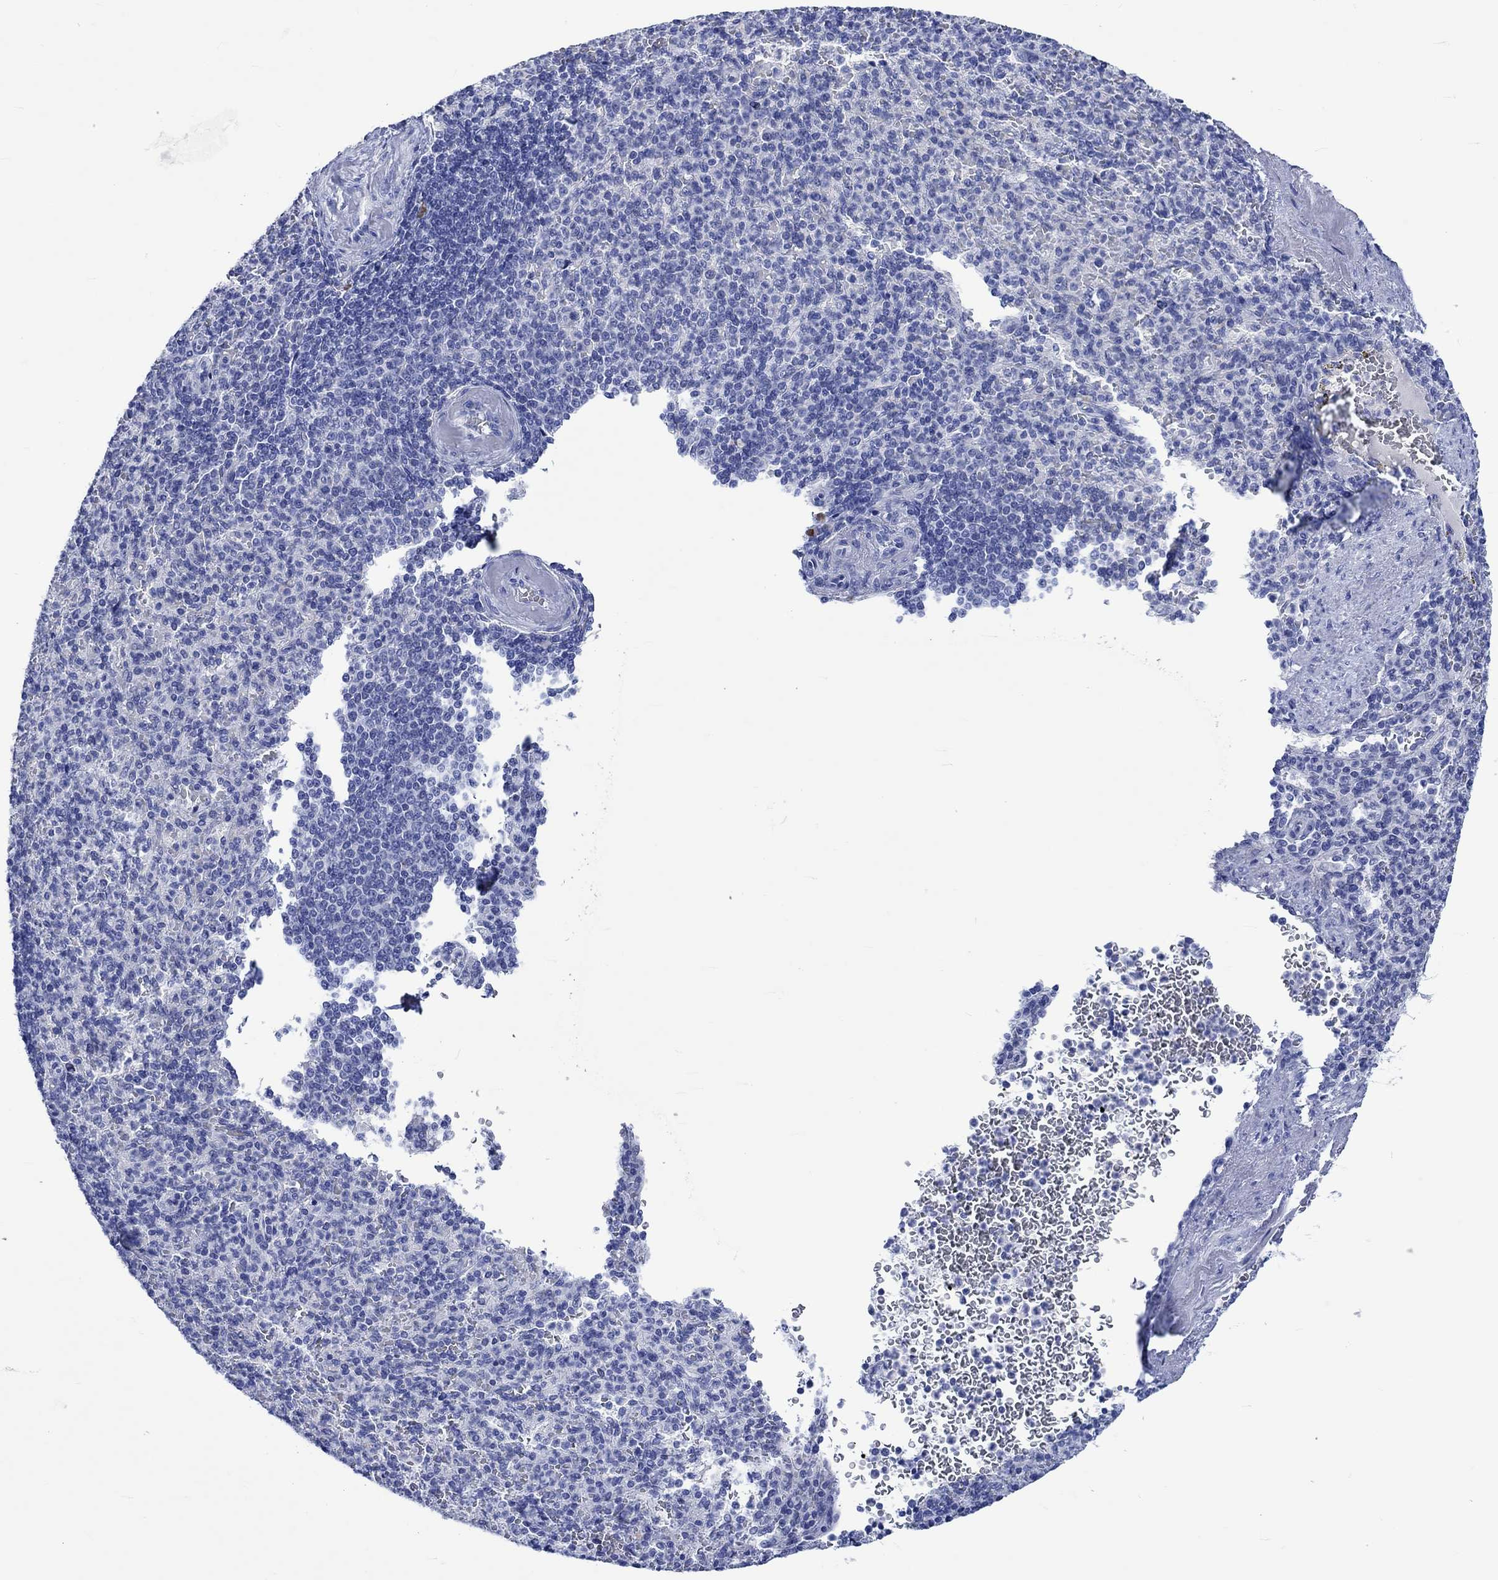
{"staining": {"intensity": "negative", "quantity": "none", "location": "none"}, "tissue": "spleen", "cell_type": "Cells in red pulp", "image_type": "normal", "snomed": [{"axis": "morphology", "description": "Normal tissue, NOS"}, {"axis": "topography", "description": "Spleen"}], "caption": "DAB immunohistochemical staining of unremarkable spleen exhibits no significant staining in cells in red pulp.", "gene": "KLHL33", "patient": {"sex": "female", "age": 74}}